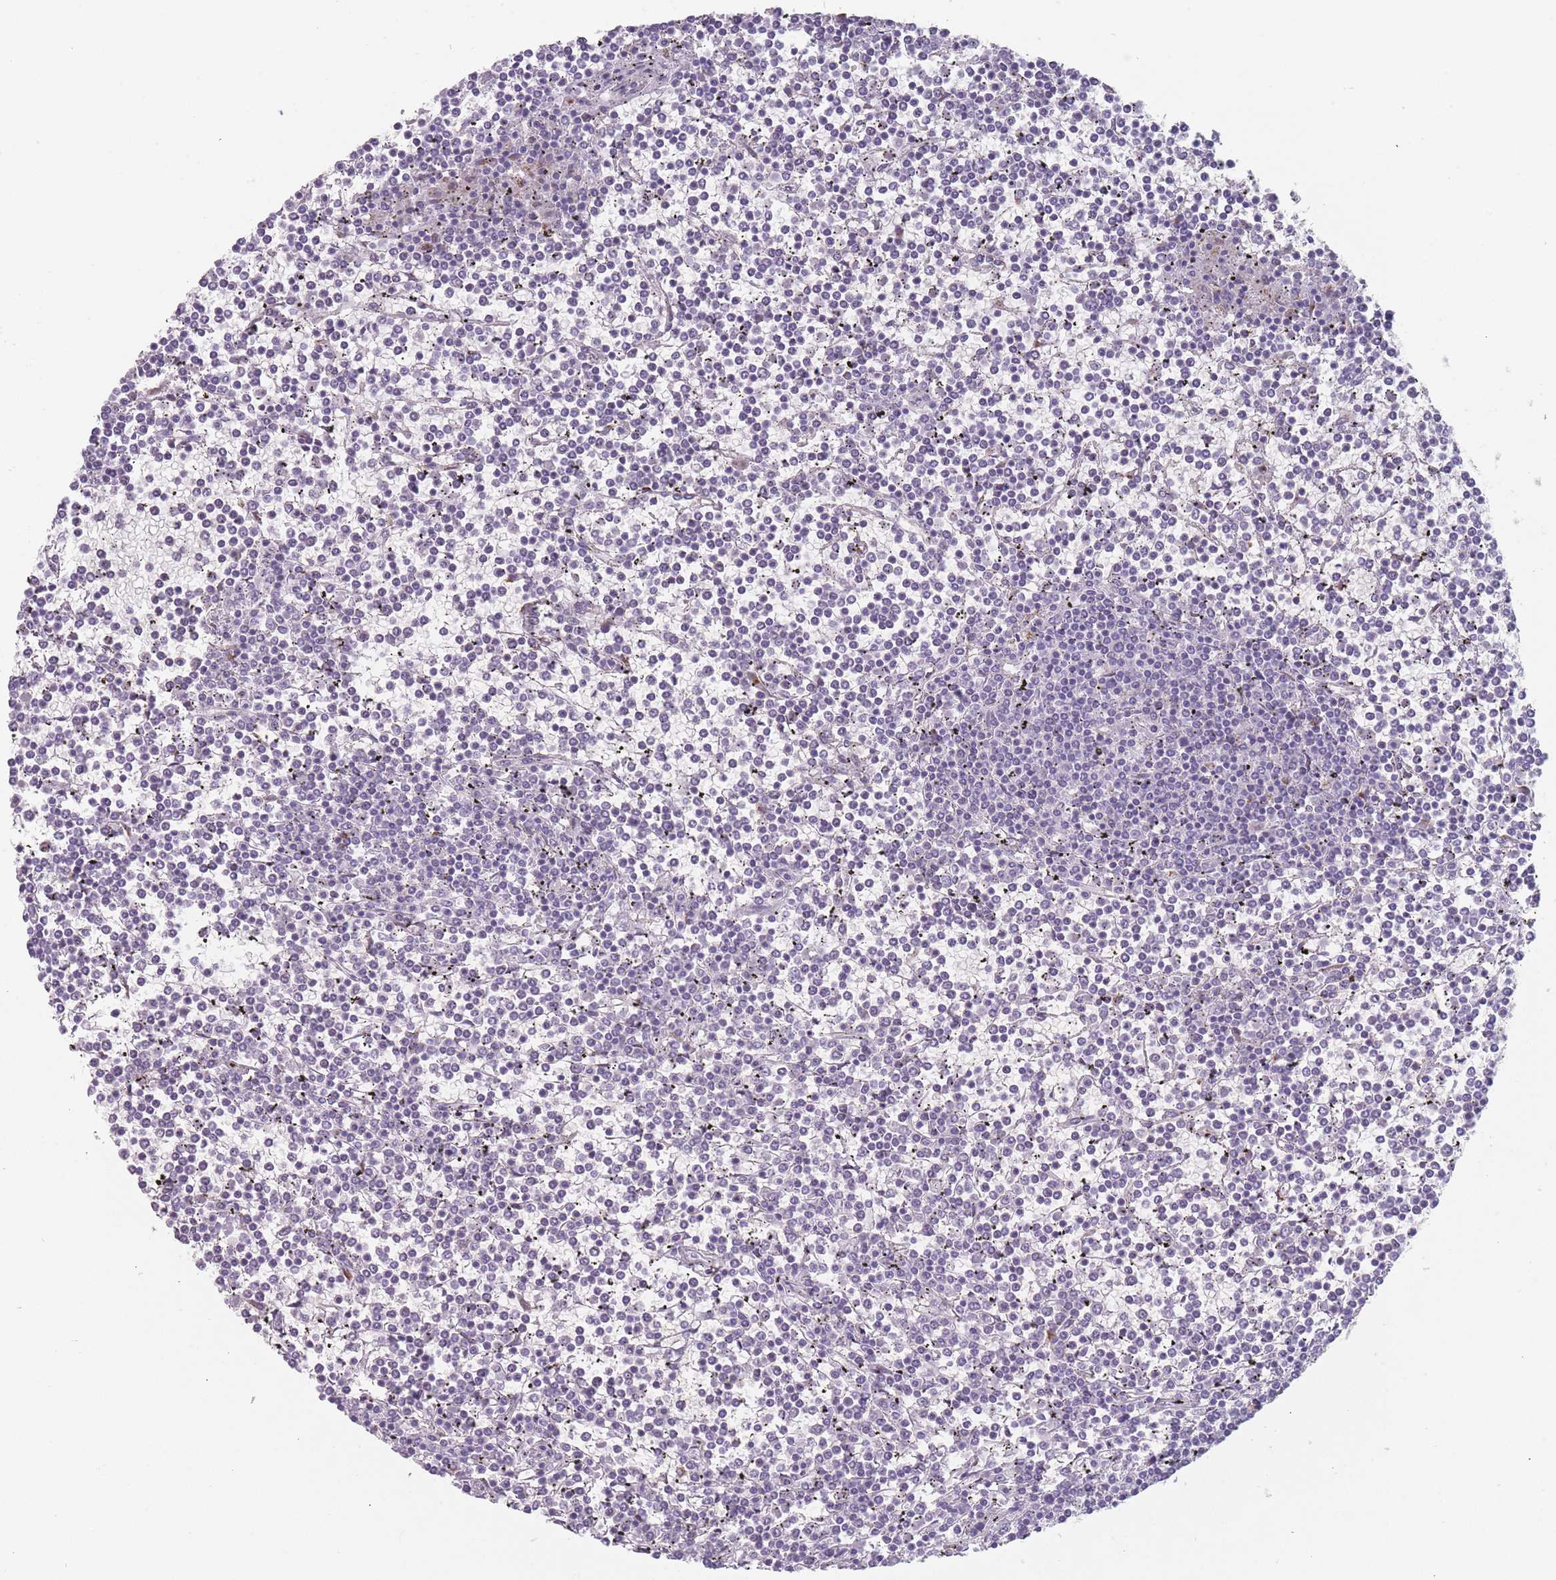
{"staining": {"intensity": "negative", "quantity": "none", "location": "none"}, "tissue": "lymphoma", "cell_type": "Tumor cells", "image_type": "cancer", "snomed": [{"axis": "morphology", "description": "Malignant lymphoma, non-Hodgkin's type, Low grade"}, {"axis": "topography", "description": "Spleen"}], "caption": "There is no significant positivity in tumor cells of malignant lymphoma, non-Hodgkin's type (low-grade).", "gene": "MAN1B1", "patient": {"sex": "female", "age": 19}}